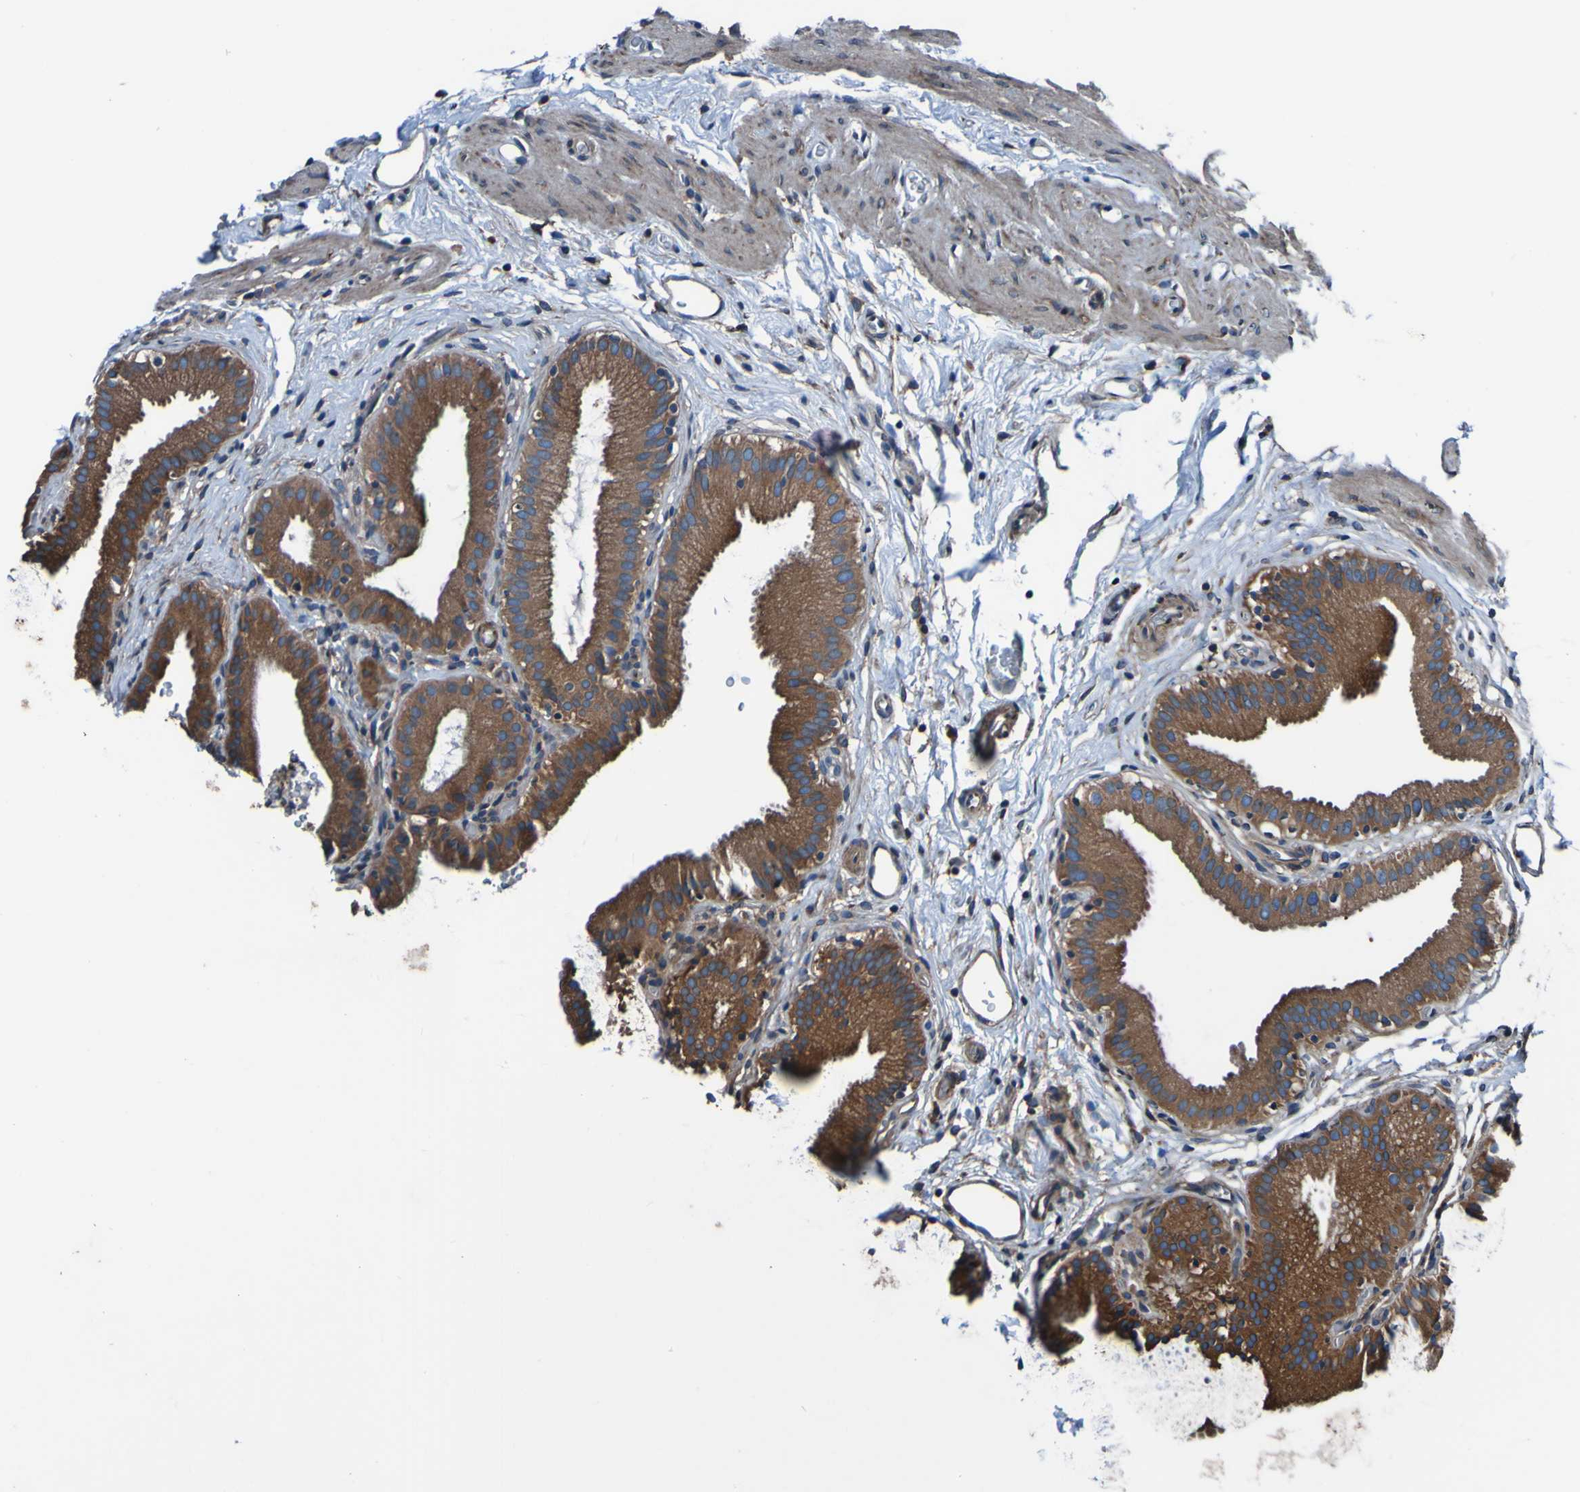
{"staining": {"intensity": "moderate", "quantity": ">75%", "location": "cytoplasmic/membranous"}, "tissue": "gallbladder", "cell_type": "Glandular cells", "image_type": "normal", "snomed": [{"axis": "morphology", "description": "Normal tissue, NOS"}, {"axis": "topography", "description": "Gallbladder"}], "caption": "Protein staining demonstrates moderate cytoplasmic/membranous positivity in approximately >75% of glandular cells in benign gallbladder.", "gene": "RAB5B", "patient": {"sex": "male", "age": 54}}